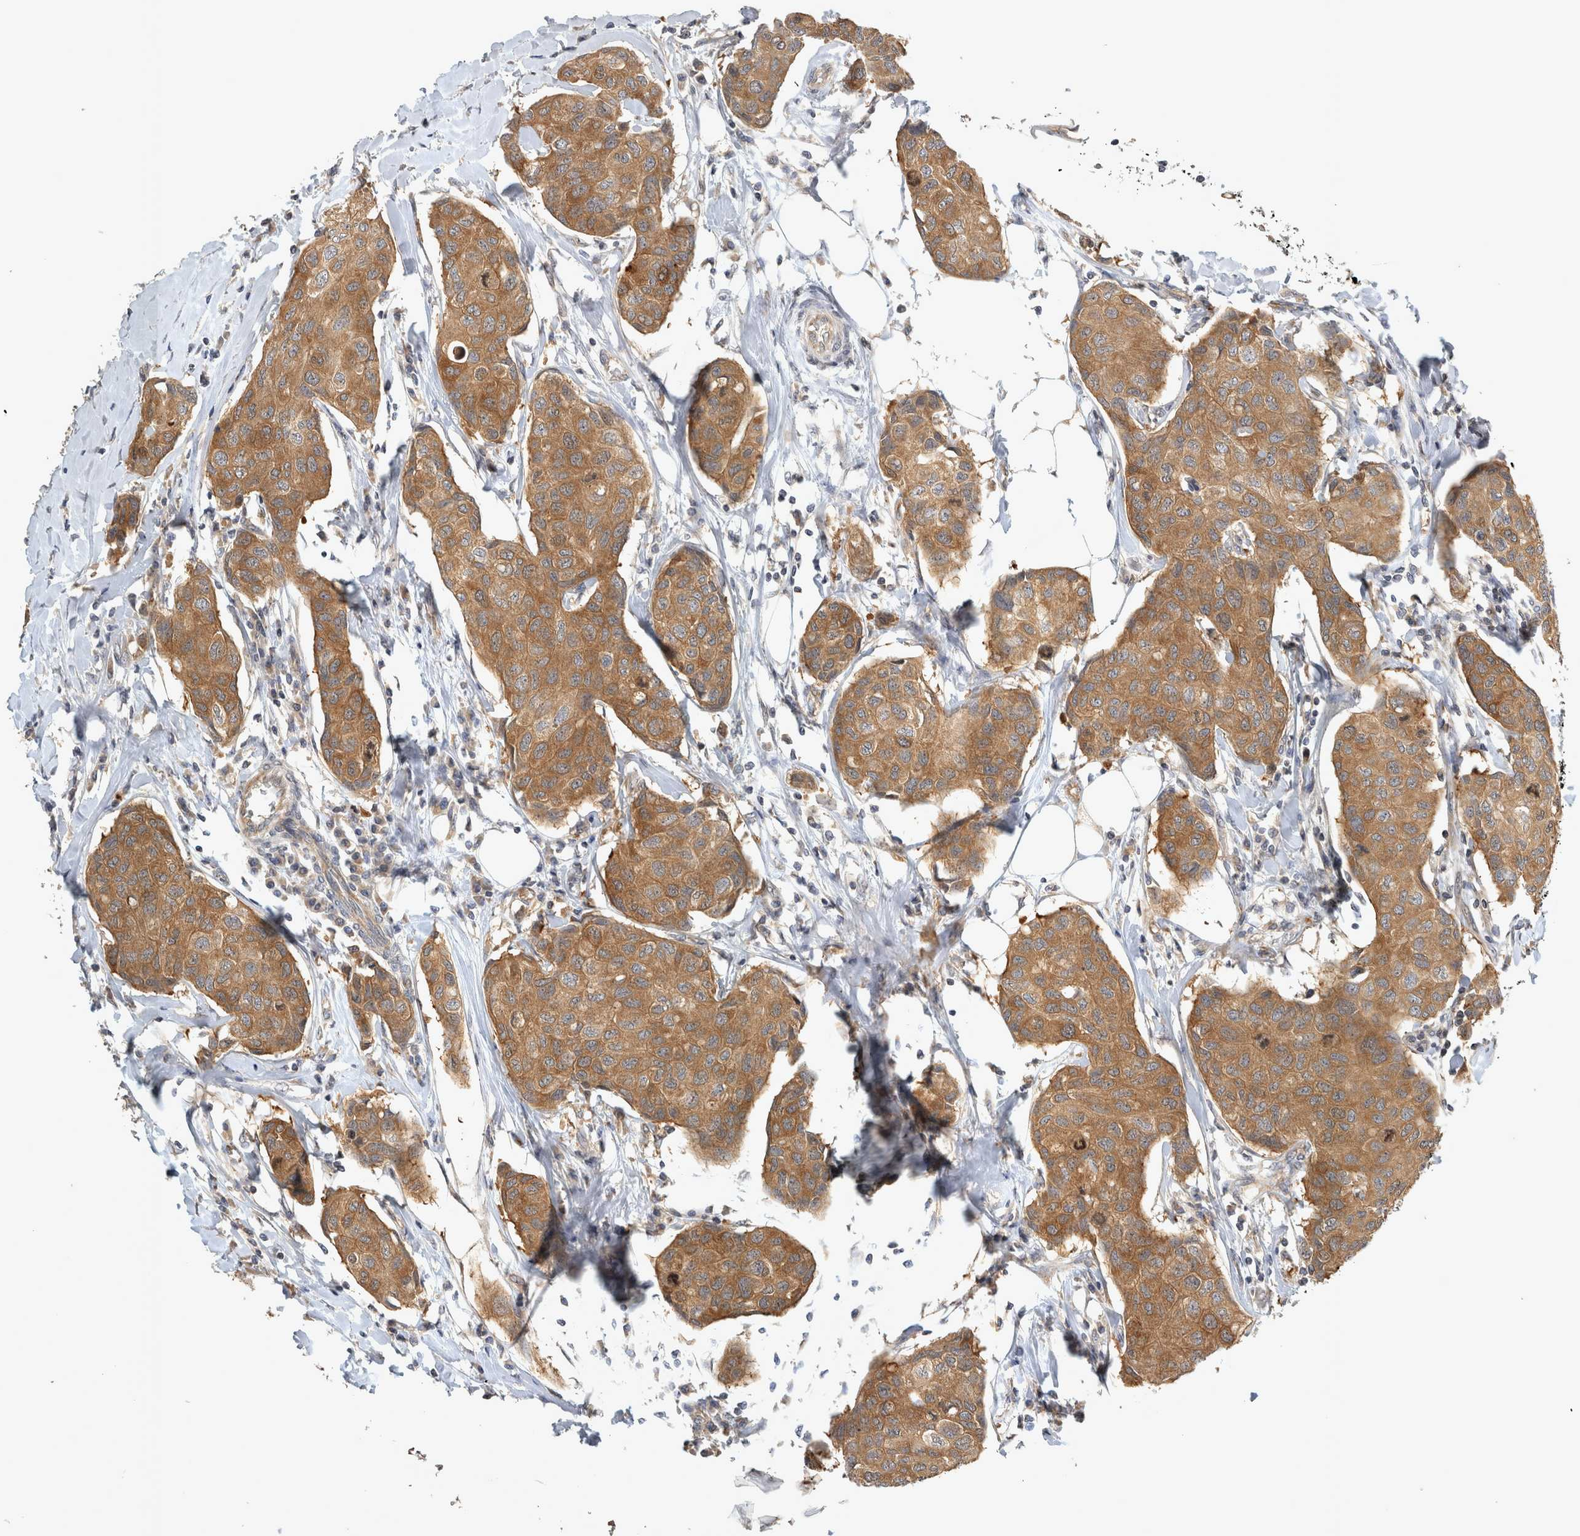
{"staining": {"intensity": "moderate", "quantity": ">75%", "location": "cytoplasmic/membranous"}, "tissue": "breast cancer", "cell_type": "Tumor cells", "image_type": "cancer", "snomed": [{"axis": "morphology", "description": "Duct carcinoma"}, {"axis": "topography", "description": "Breast"}], "caption": "A photomicrograph showing moderate cytoplasmic/membranous staining in about >75% of tumor cells in breast cancer, as visualized by brown immunohistochemical staining.", "gene": "TRMT61B", "patient": {"sex": "female", "age": 80}}